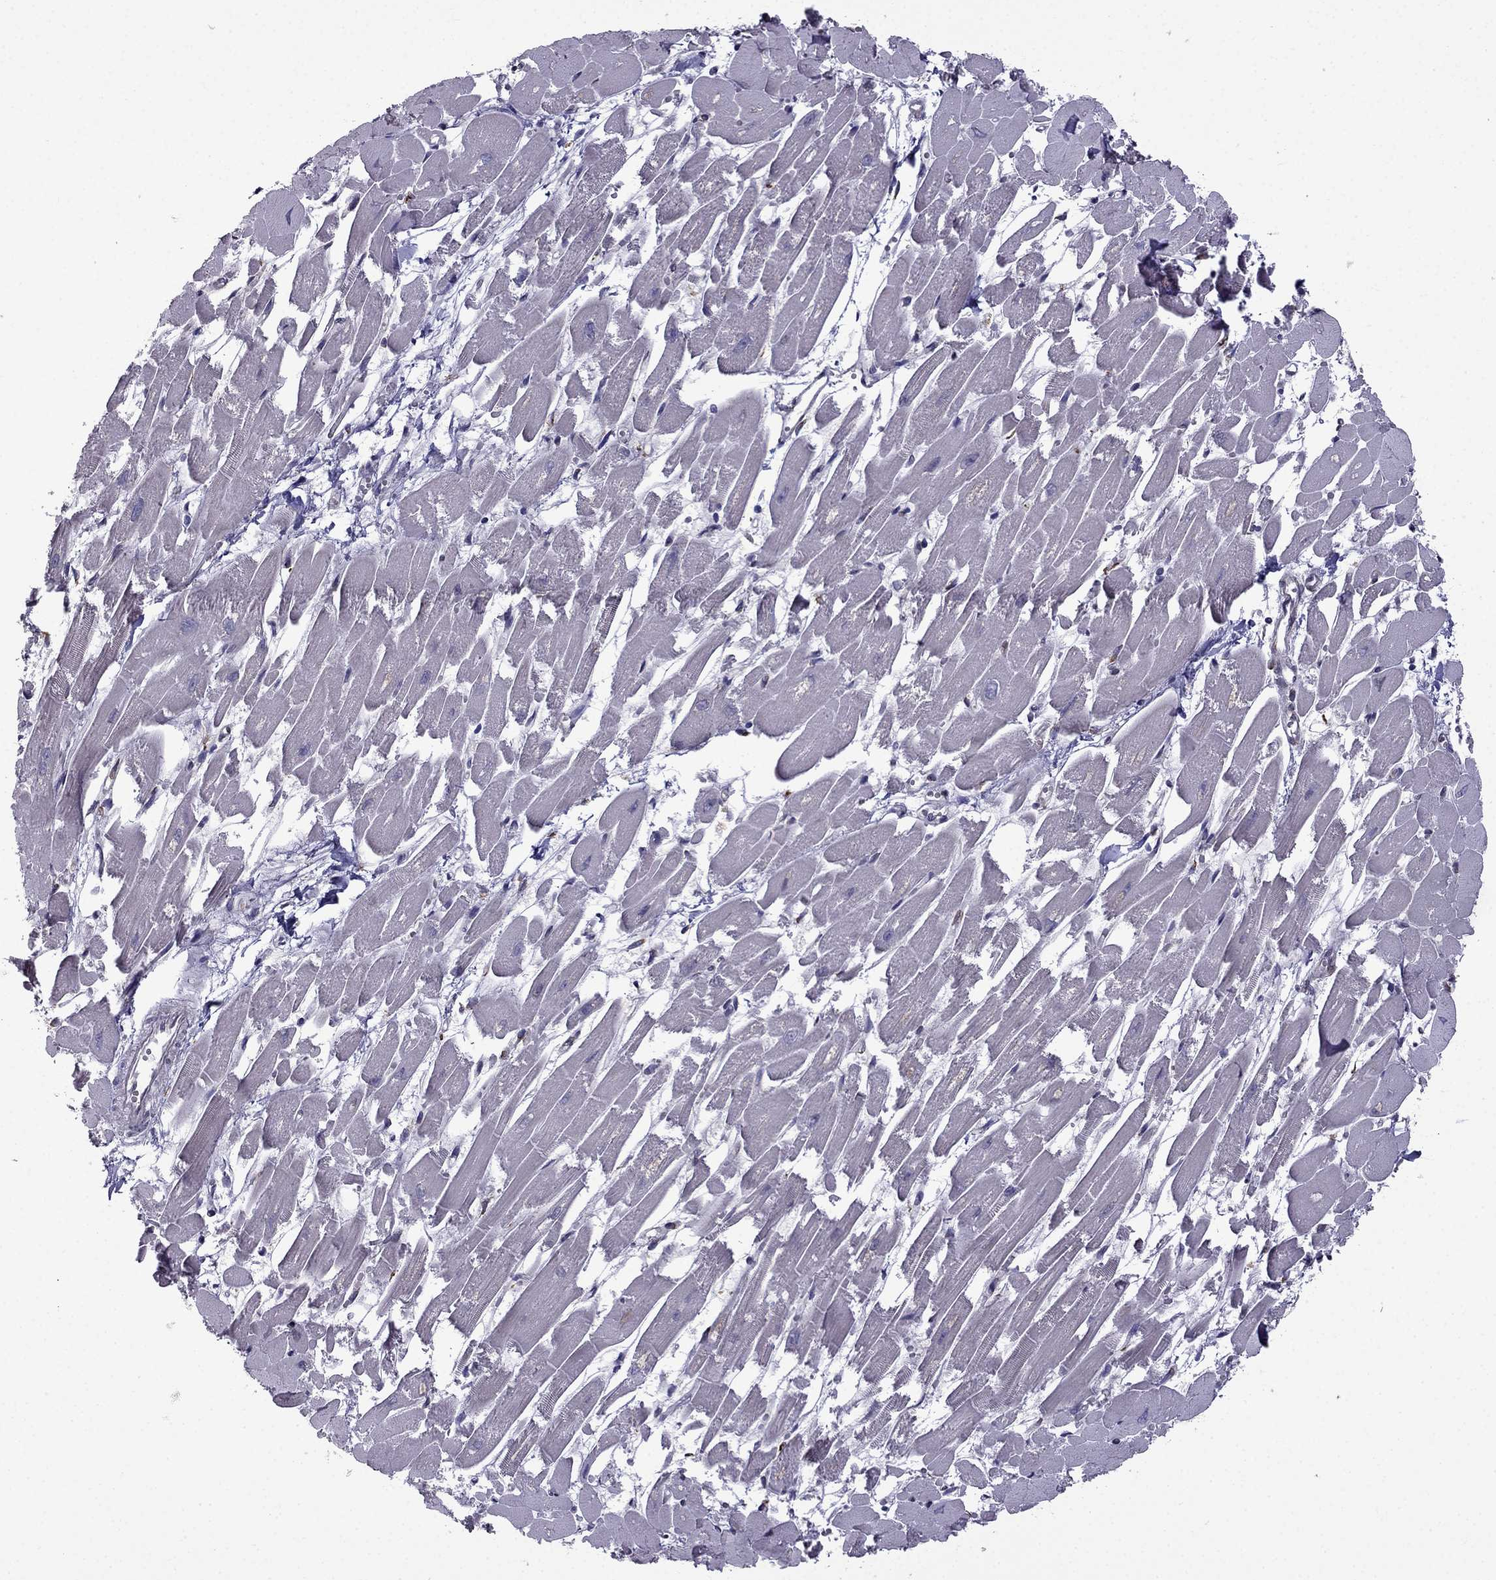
{"staining": {"intensity": "negative", "quantity": "none", "location": "none"}, "tissue": "heart muscle", "cell_type": "Cardiomyocytes", "image_type": "normal", "snomed": [{"axis": "morphology", "description": "Normal tissue, NOS"}, {"axis": "topography", "description": "Heart"}], "caption": "This image is of normal heart muscle stained with immunohistochemistry to label a protein in brown with the nuclei are counter-stained blue. There is no positivity in cardiomyocytes. The staining was performed using DAB to visualize the protein expression in brown, while the nuclei were stained in blue with hematoxylin (Magnification: 20x).", "gene": "IKBIP", "patient": {"sex": "female", "age": 52}}